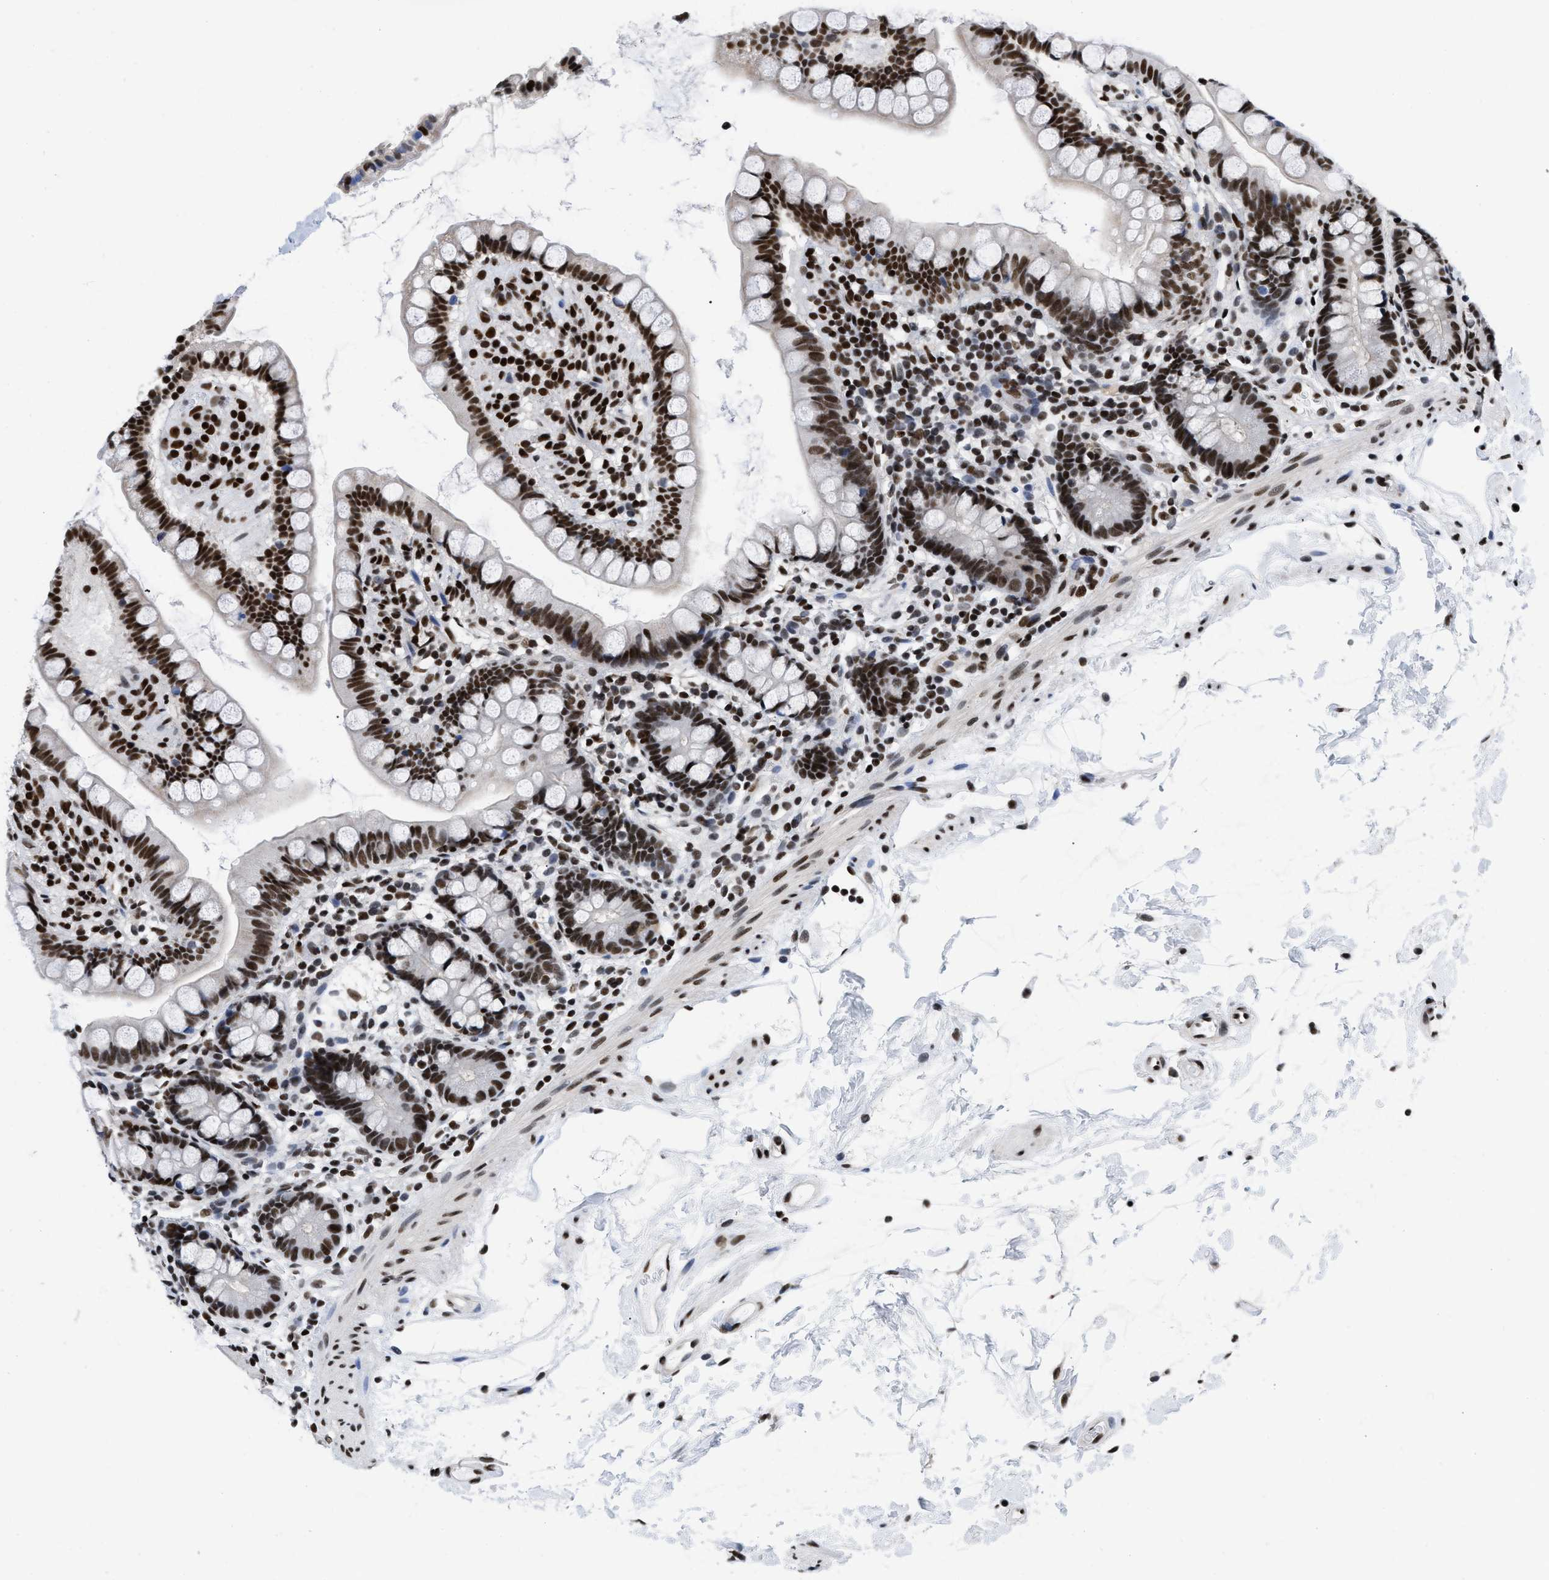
{"staining": {"intensity": "strong", "quantity": ">75%", "location": "nuclear"}, "tissue": "small intestine", "cell_type": "Glandular cells", "image_type": "normal", "snomed": [{"axis": "morphology", "description": "Normal tissue, NOS"}, {"axis": "topography", "description": "Small intestine"}], "caption": "IHC staining of normal small intestine, which reveals high levels of strong nuclear expression in approximately >75% of glandular cells indicating strong nuclear protein expression. The staining was performed using DAB (brown) for protein detection and nuclei were counterstained in hematoxylin (blue).", "gene": "CREB1", "patient": {"sex": "female", "age": 84}}